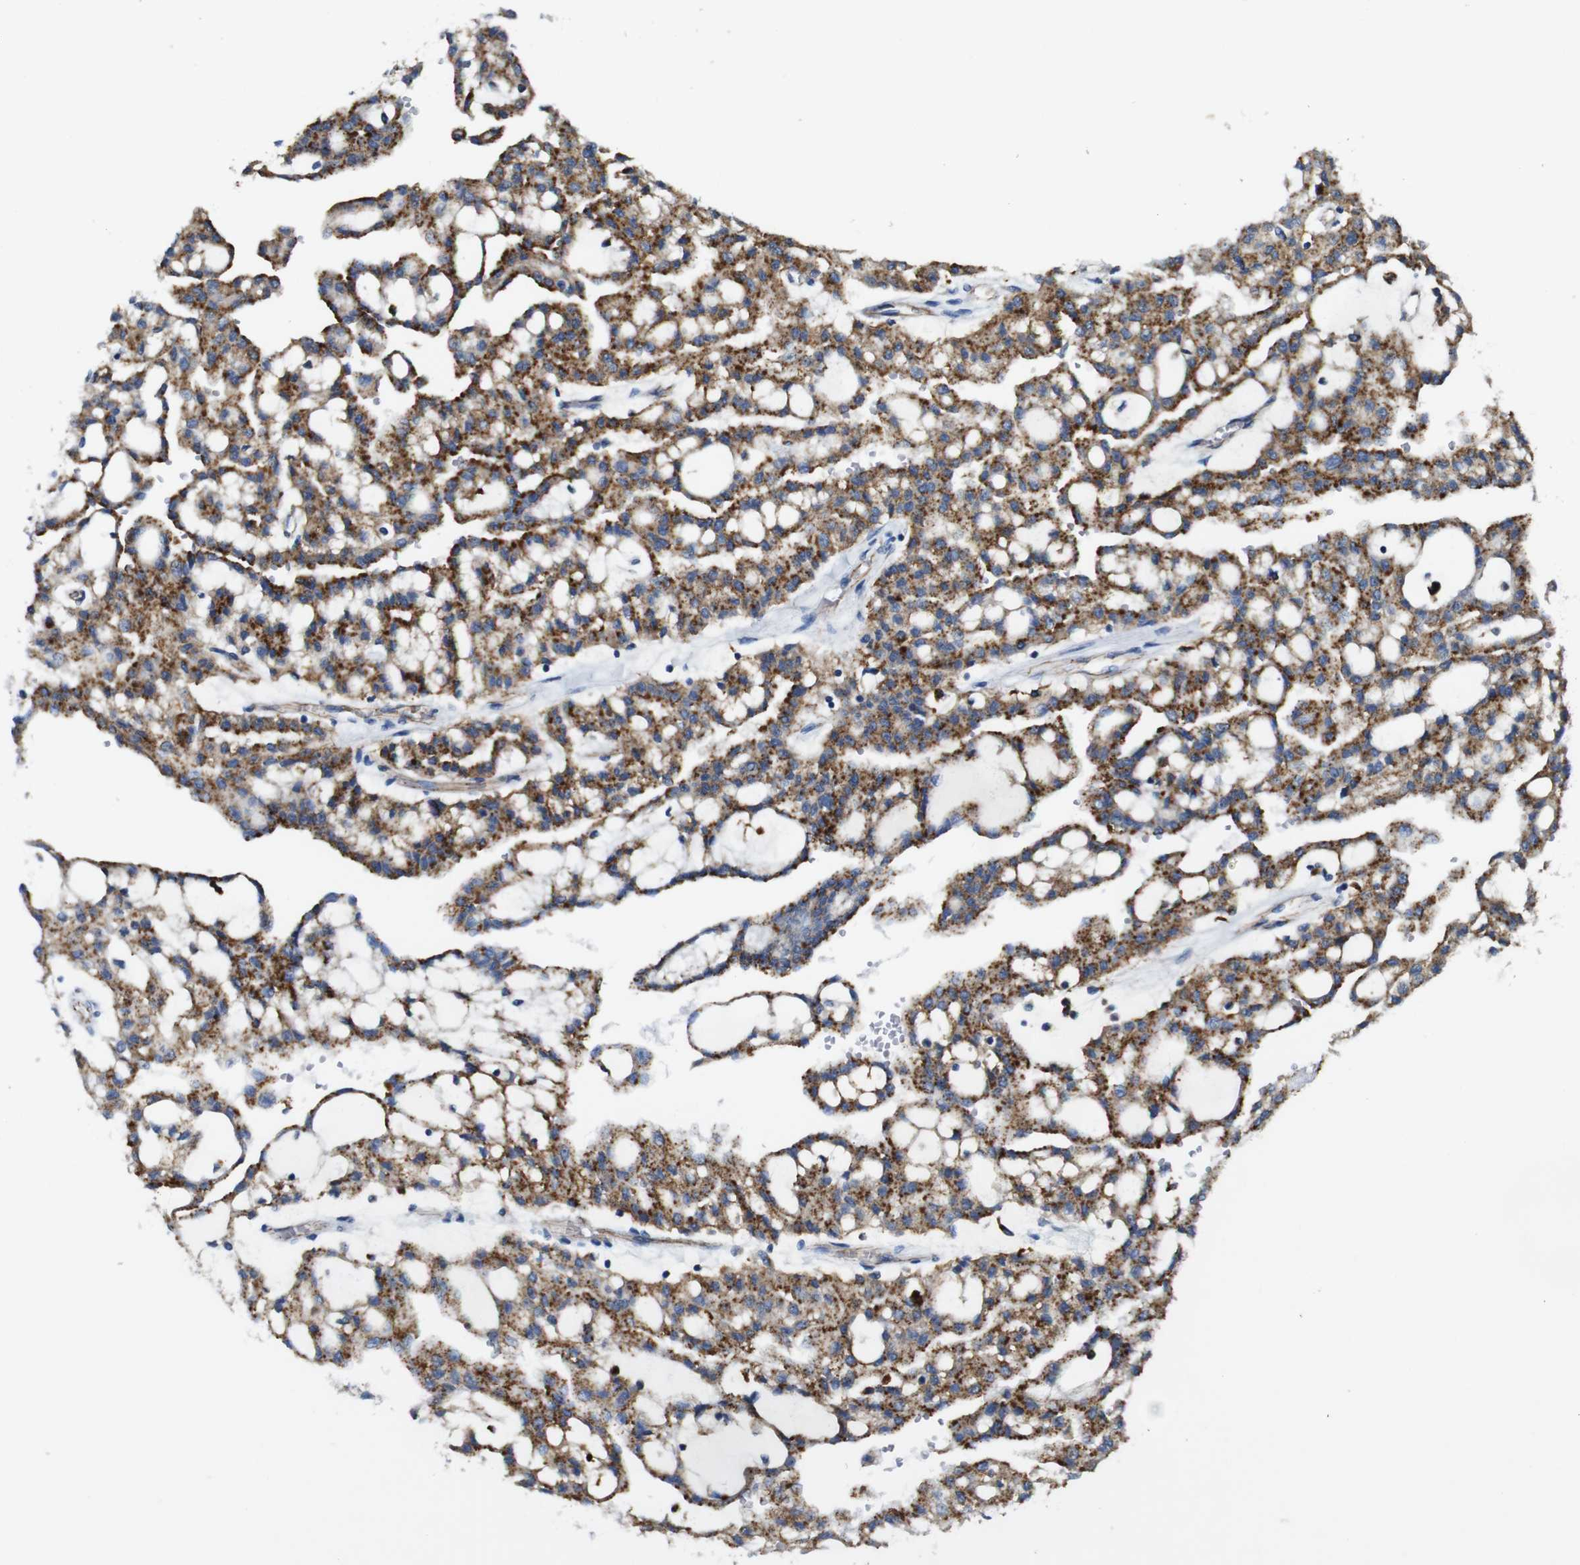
{"staining": {"intensity": "moderate", "quantity": ">75%", "location": "cytoplasmic/membranous"}, "tissue": "renal cancer", "cell_type": "Tumor cells", "image_type": "cancer", "snomed": [{"axis": "morphology", "description": "Adenocarcinoma, NOS"}, {"axis": "topography", "description": "Kidney"}], "caption": "Tumor cells exhibit medium levels of moderate cytoplasmic/membranous expression in approximately >75% of cells in human renal cancer (adenocarcinoma). (brown staining indicates protein expression, while blue staining denotes nuclei).", "gene": "NHLRC3", "patient": {"sex": "male", "age": 63}}